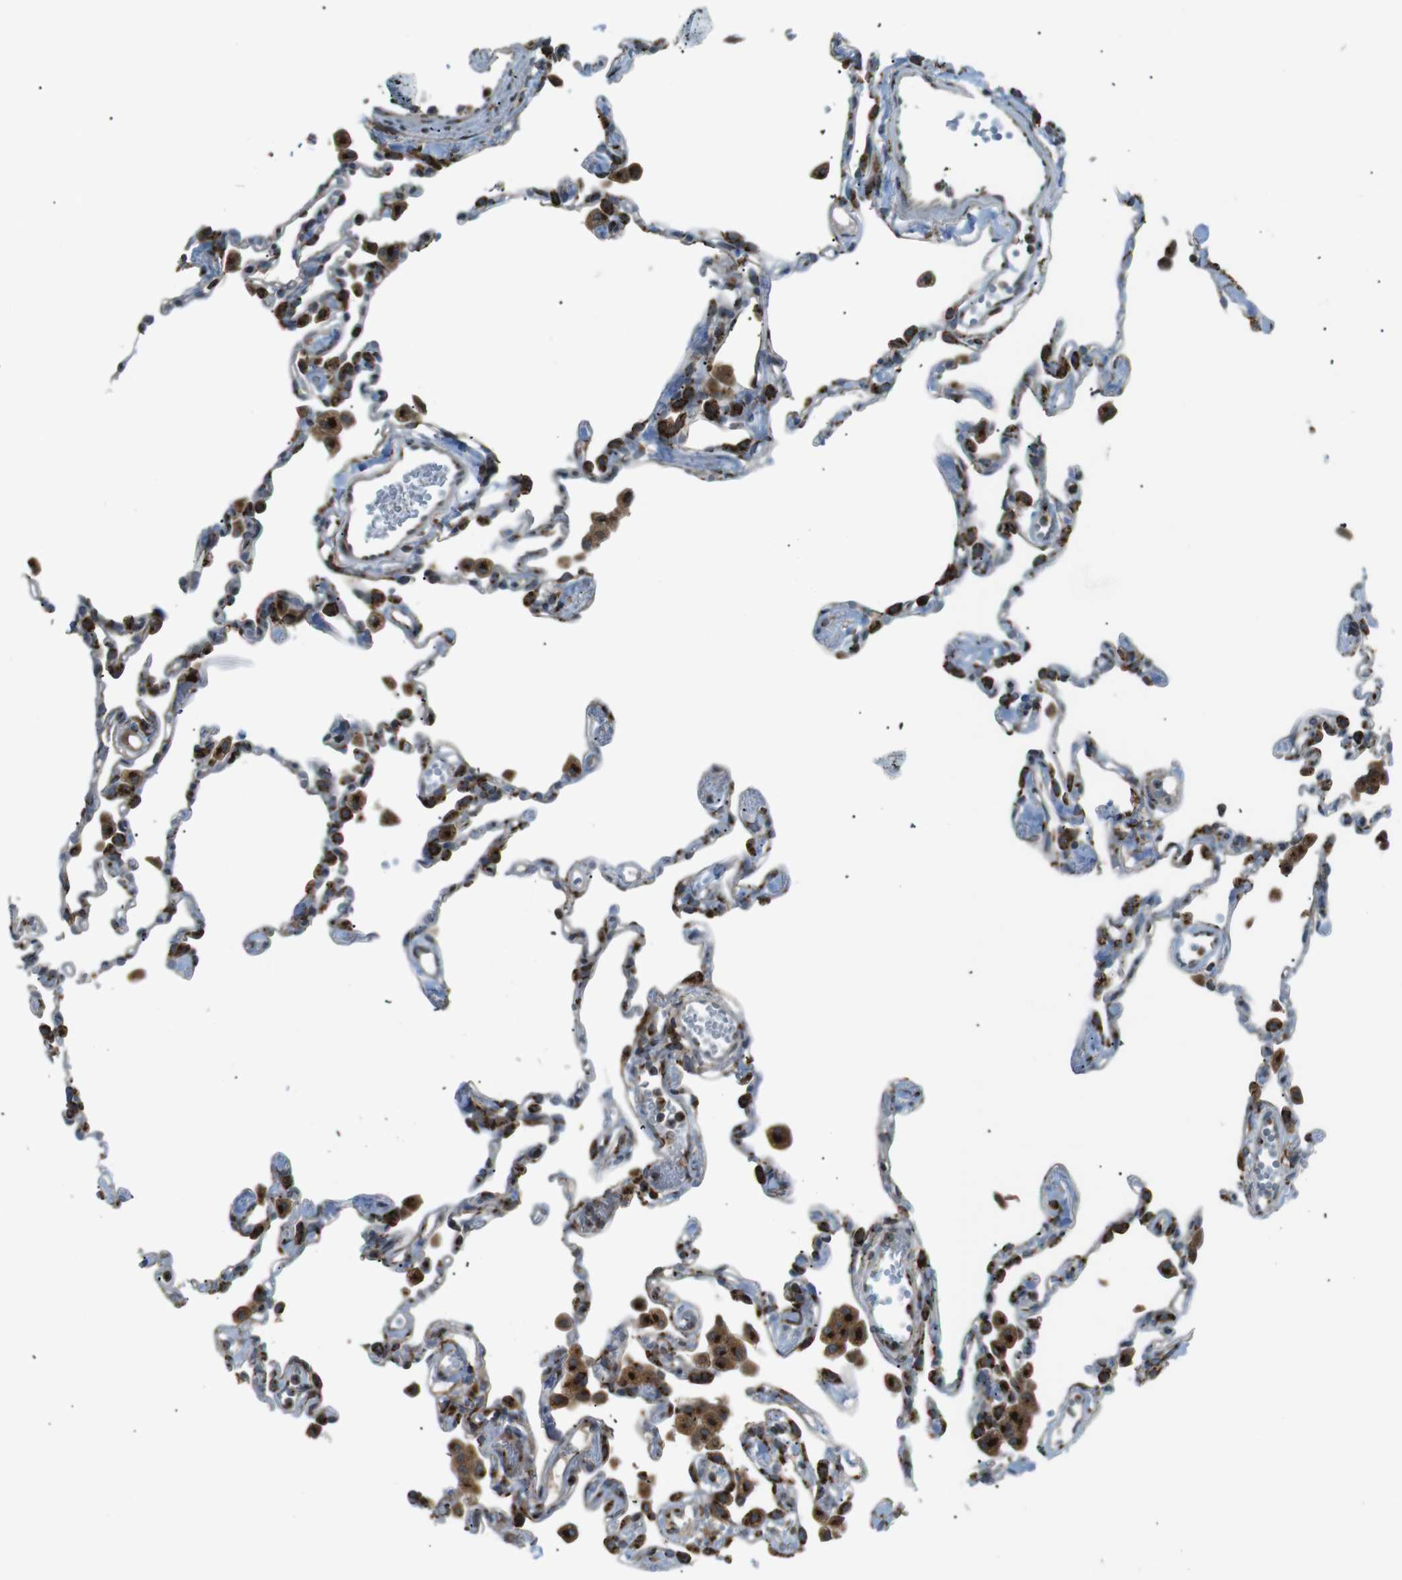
{"staining": {"intensity": "moderate", "quantity": "<25%", "location": "cytoplasmic/membranous"}, "tissue": "lung", "cell_type": "Alveolar cells", "image_type": "normal", "snomed": [{"axis": "morphology", "description": "Normal tissue, NOS"}, {"axis": "topography", "description": "Lung"}], "caption": "Lung was stained to show a protein in brown. There is low levels of moderate cytoplasmic/membranous positivity in approximately <25% of alveolar cells. The protein of interest is stained brown, and the nuclei are stained in blue (DAB (3,3'-diaminobenzidine) IHC with brightfield microscopy, high magnification).", "gene": "TMED4", "patient": {"sex": "female", "age": 49}}